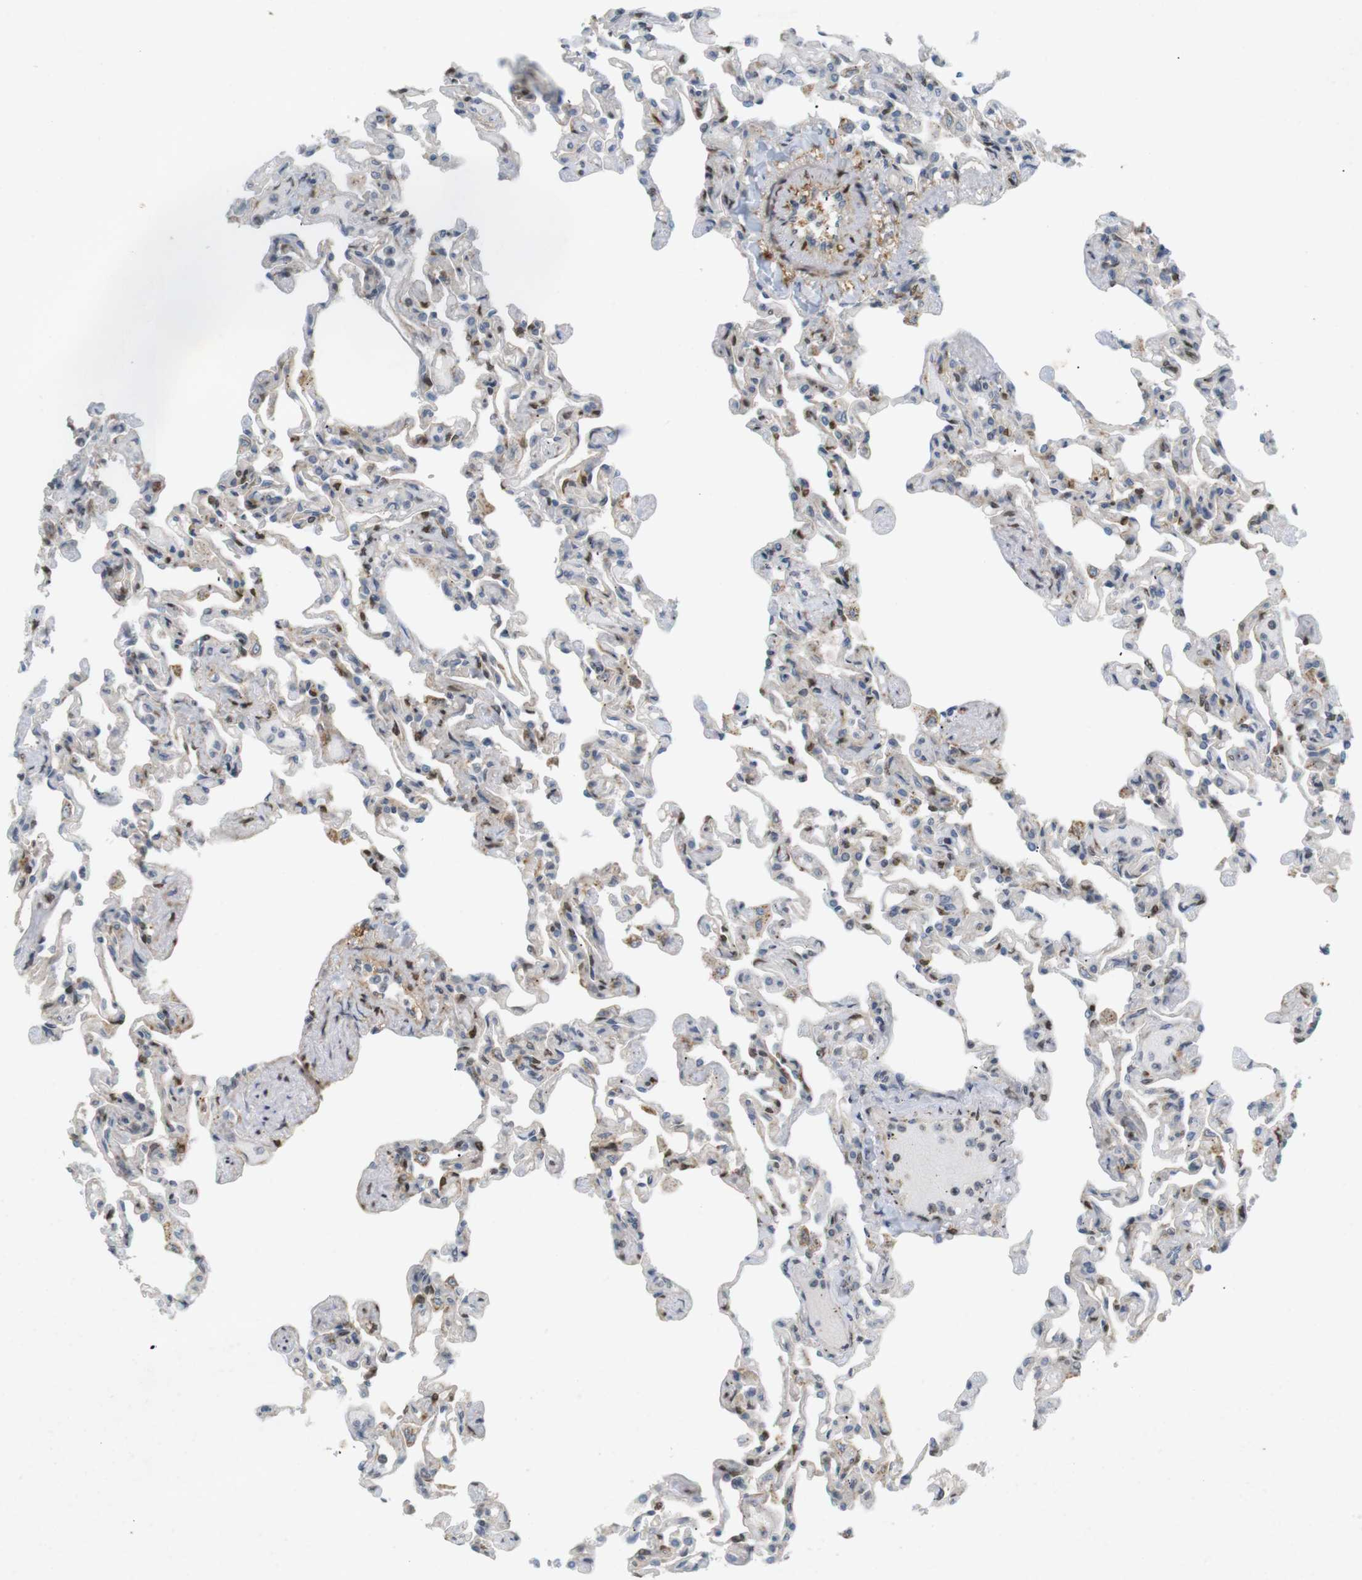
{"staining": {"intensity": "weak", "quantity": "25%-75%", "location": "cytoplasmic/membranous,nuclear"}, "tissue": "lung", "cell_type": "Alveolar cells", "image_type": "normal", "snomed": [{"axis": "morphology", "description": "Normal tissue, NOS"}, {"axis": "topography", "description": "Lung"}], "caption": "Weak cytoplasmic/membranous,nuclear expression for a protein is identified in approximately 25%-75% of alveolar cells of benign lung using IHC.", "gene": "PPP1R14A", "patient": {"sex": "male", "age": 21}}